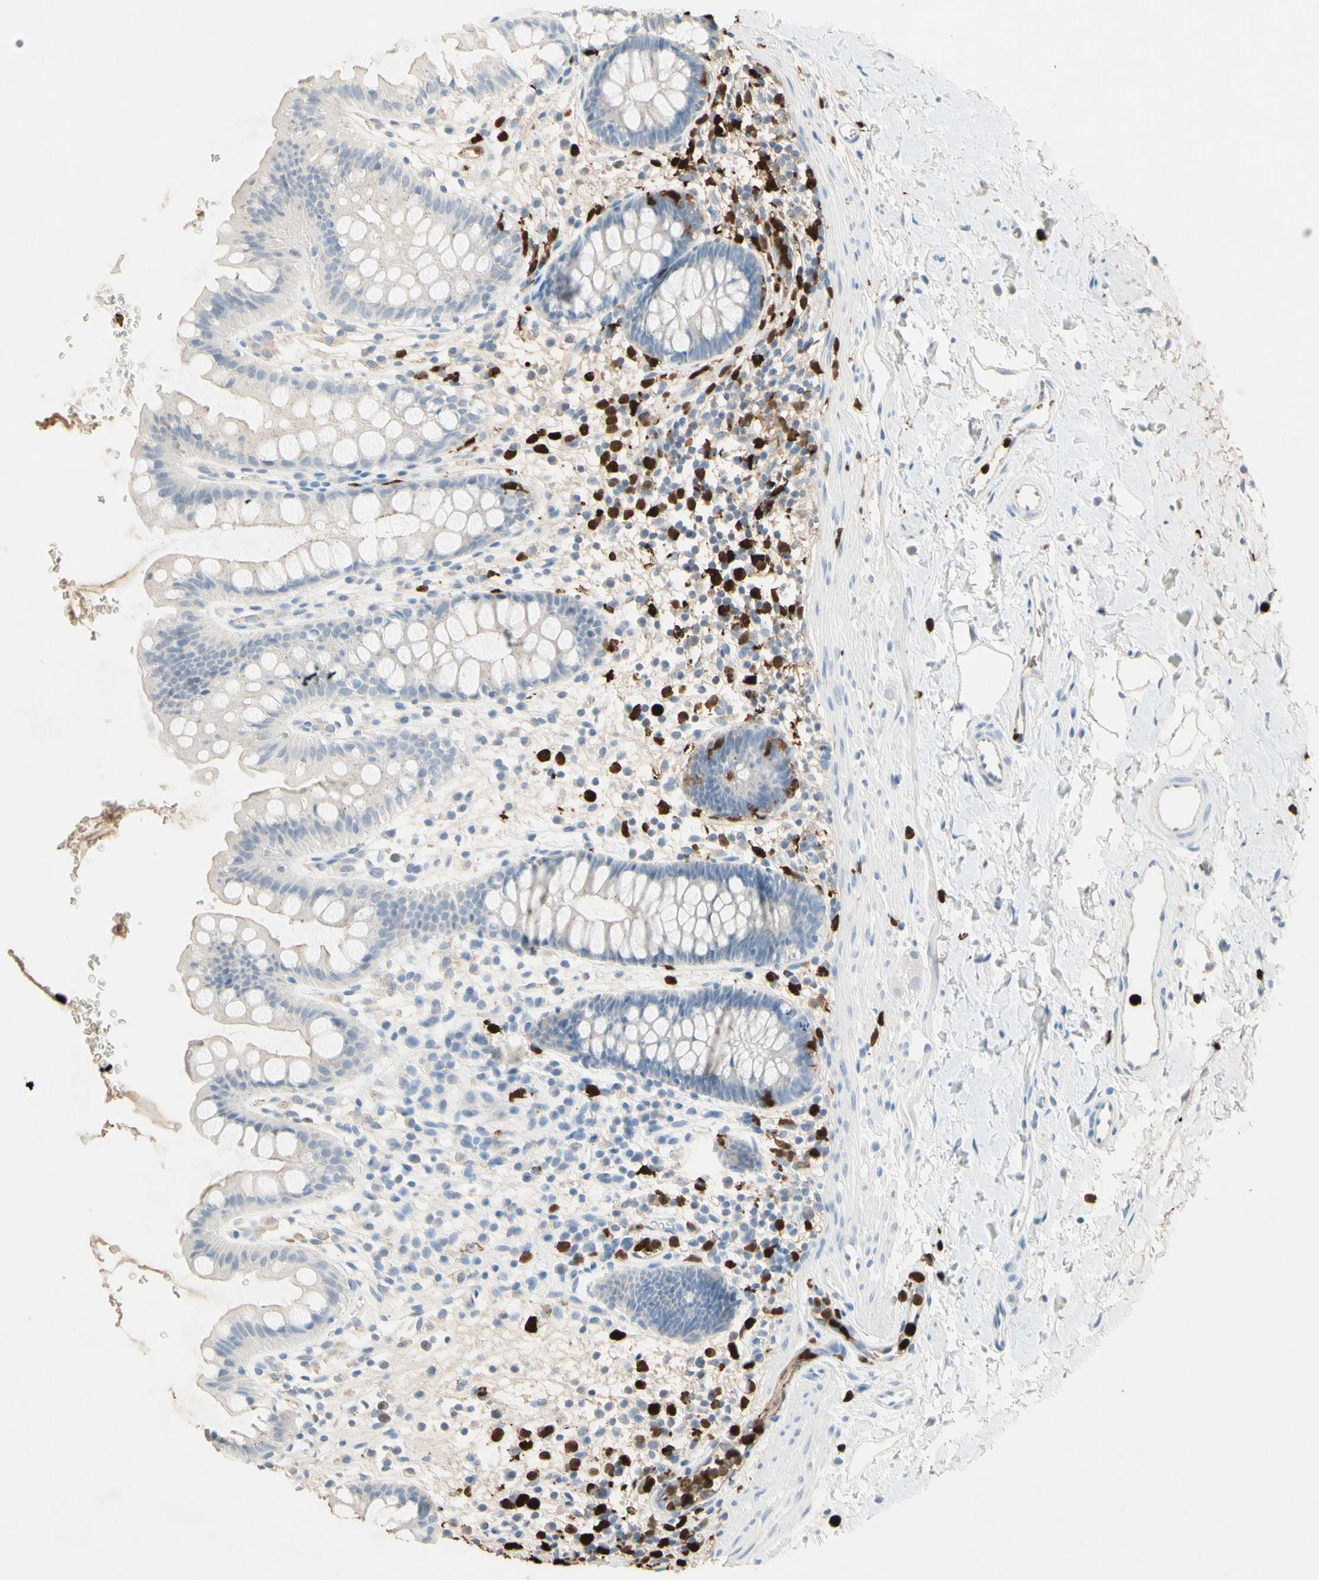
{"staining": {"intensity": "negative", "quantity": "none", "location": "none"}, "tissue": "rectum", "cell_type": "Glandular cells", "image_type": "normal", "snomed": [{"axis": "morphology", "description": "Normal tissue, NOS"}, {"axis": "topography", "description": "Rectum"}], "caption": "An IHC image of normal rectum is shown. There is no staining in glandular cells of rectum.", "gene": "NFKBIZ", "patient": {"sex": "female", "age": 24}}